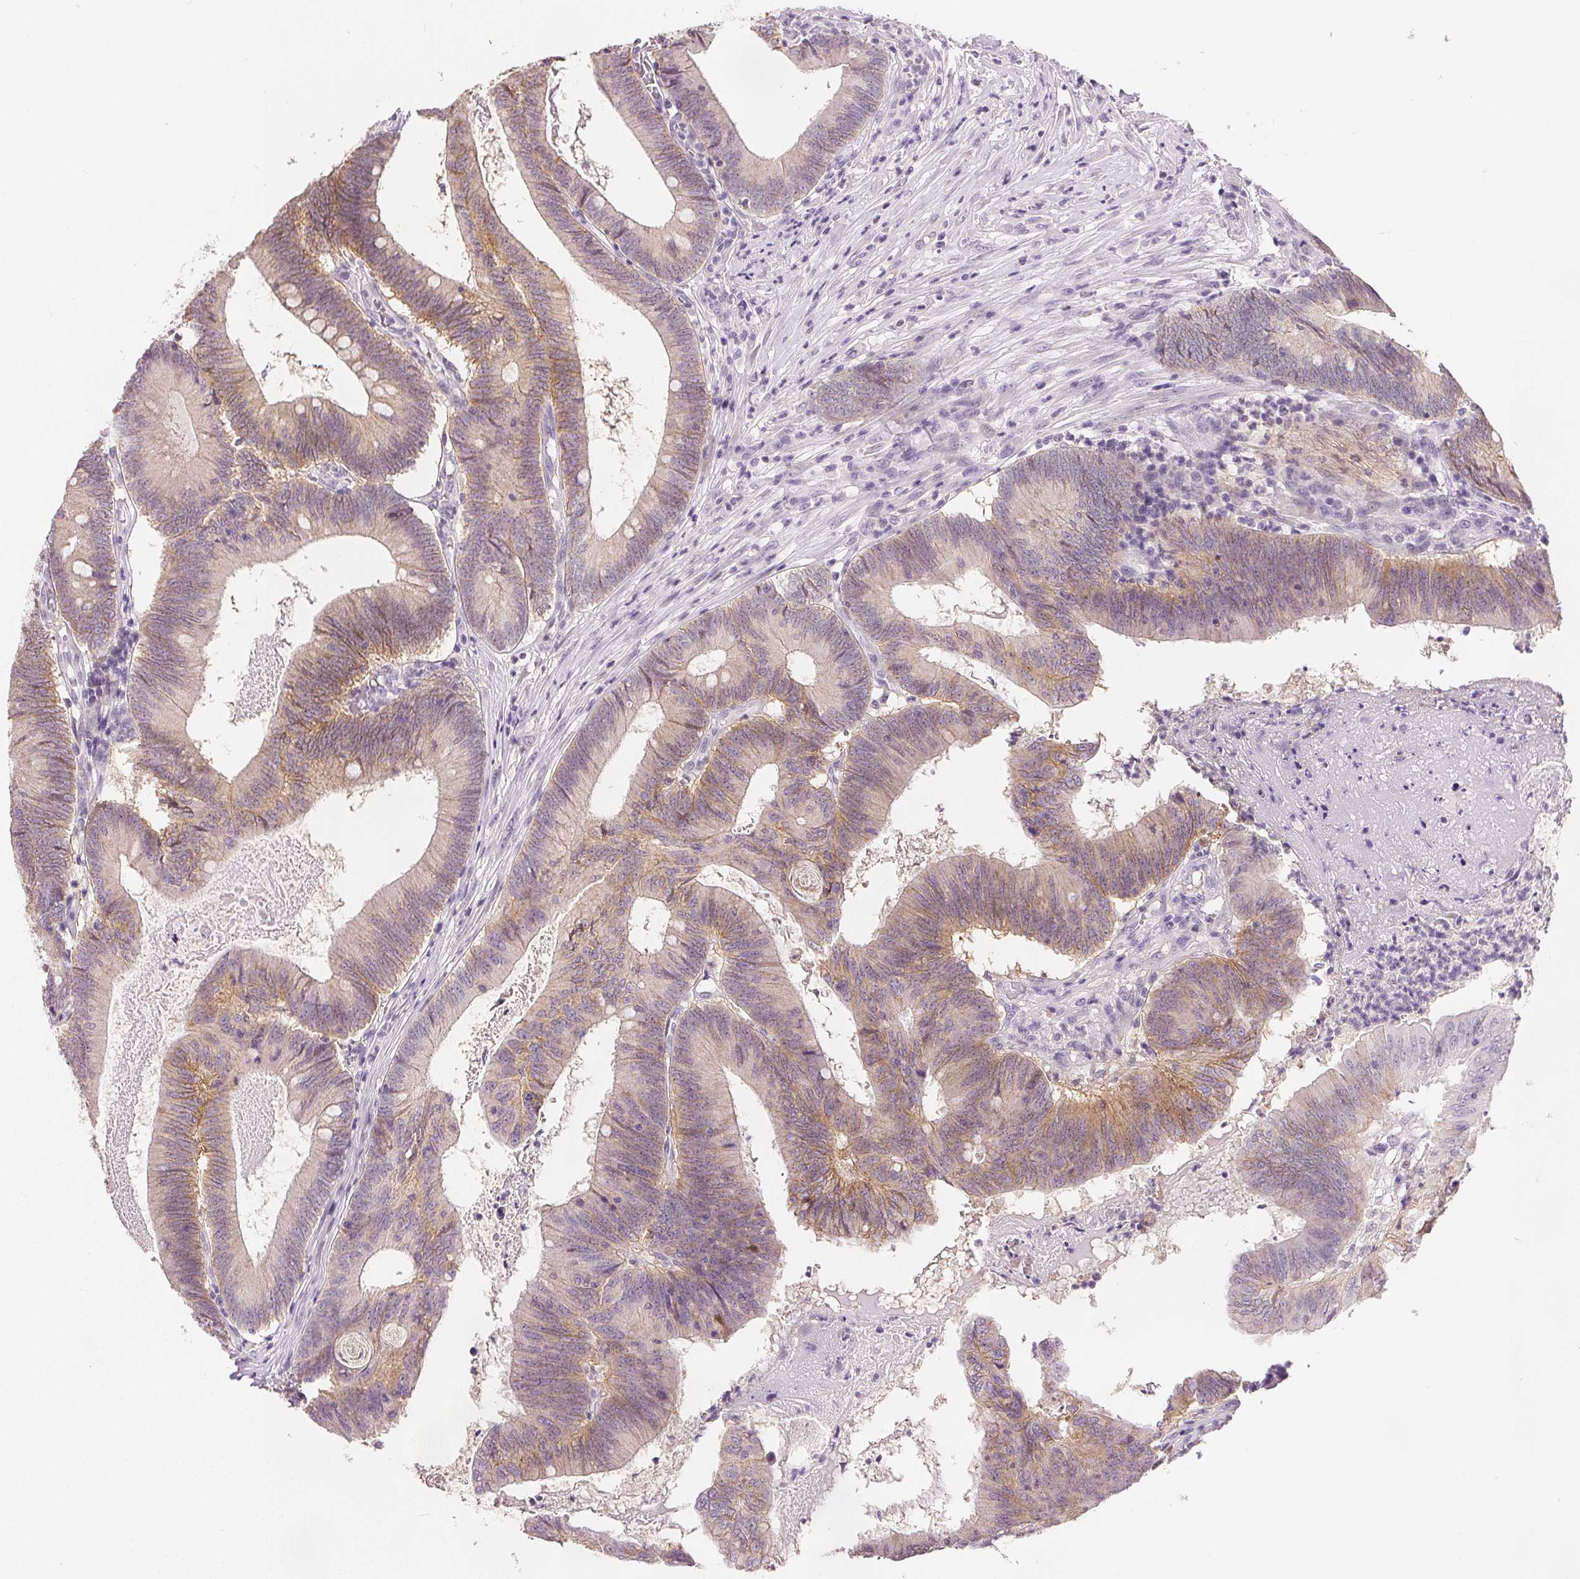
{"staining": {"intensity": "weak", "quantity": "<25%", "location": "cytoplasmic/membranous"}, "tissue": "colorectal cancer", "cell_type": "Tumor cells", "image_type": "cancer", "snomed": [{"axis": "morphology", "description": "Adenocarcinoma, NOS"}, {"axis": "topography", "description": "Colon"}], "caption": "Immunohistochemistry of colorectal adenocarcinoma shows no expression in tumor cells. The staining was performed using DAB (3,3'-diaminobenzidine) to visualize the protein expression in brown, while the nuclei were stained in blue with hematoxylin (Magnification: 20x).", "gene": "CA12", "patient": {"sex": "female", "age": 70}}